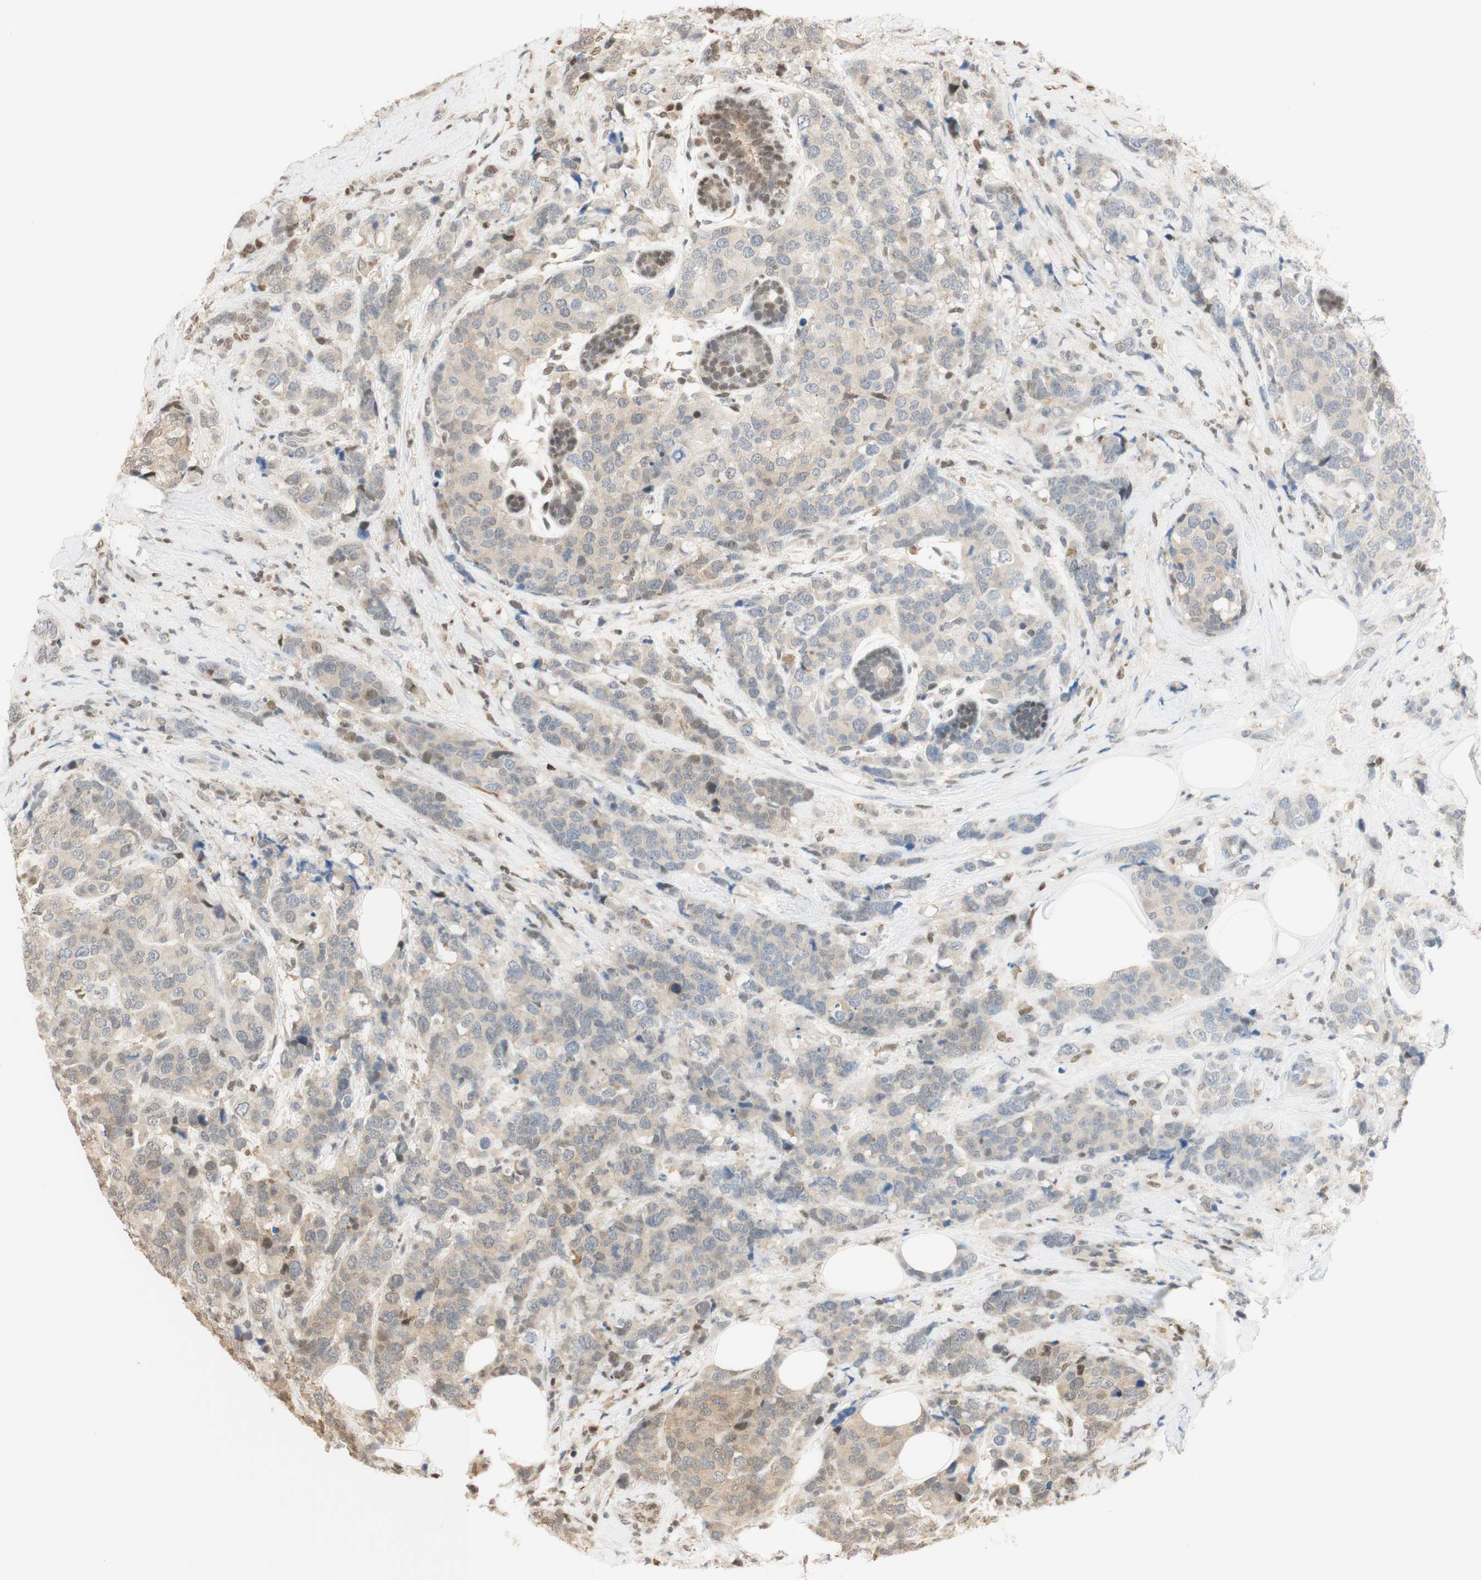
{"staining": {"intensity": "weak", "quantity": "25%-75%", "location": "cytoplasmic/membranous"}, "tissue": "breast cancer", "cell_type": "Tumor cells", "image_type": "cancer", "snomed": [{"axis": "morphology", "description": "Lobular carcinoma"}, {"axis": "topography", "description": "Breast"}], "caption": "The micrograph shows staining of breast cancer (lobular carcinoma), revealing weak cytoplasmic/membranous protein expression (brown color) within tumor cells.", "gene": "NAP1L4", "patient": {"sex": "female", "age": 59}}